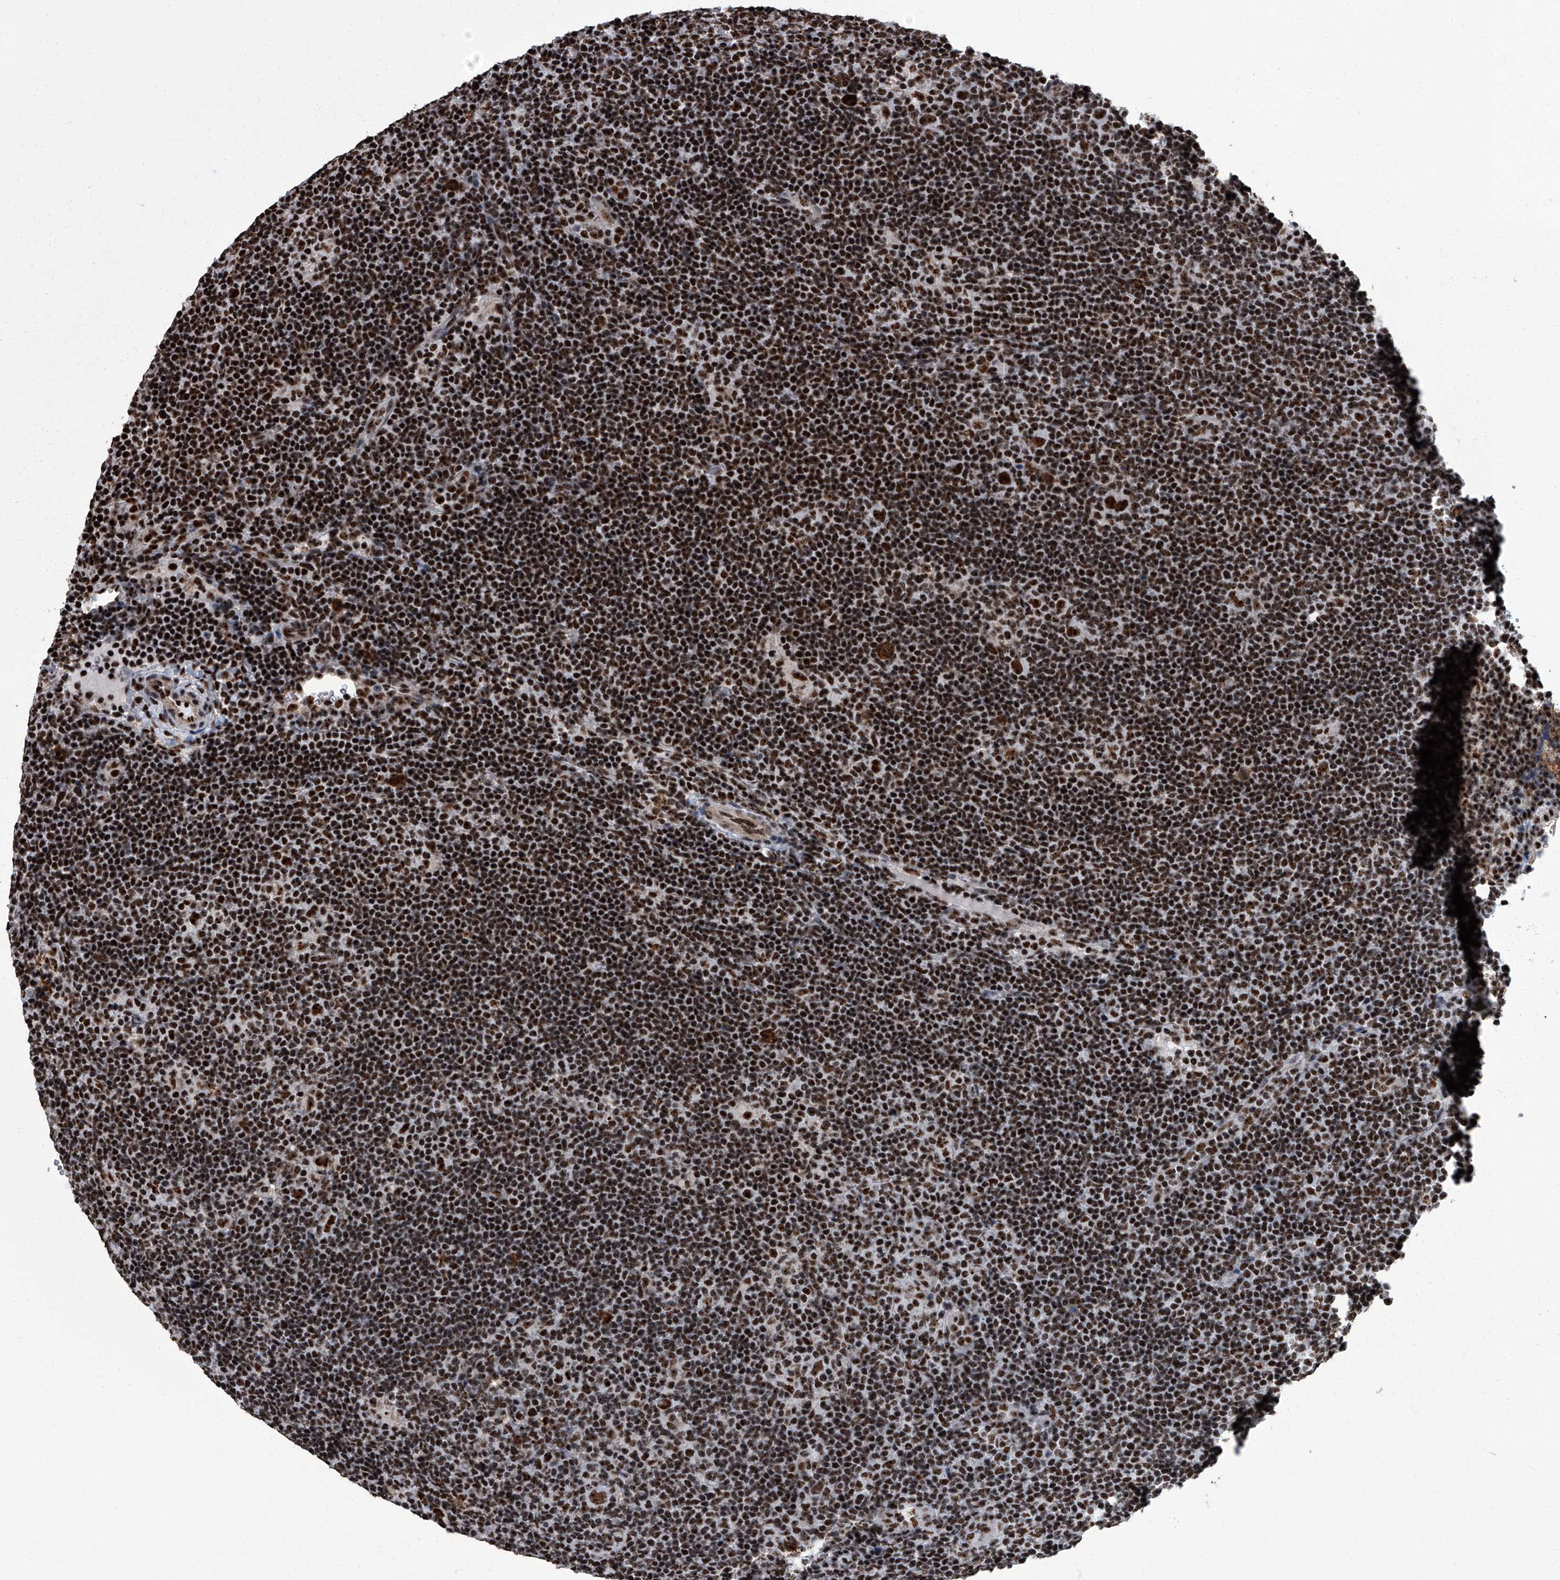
{"staining": {"intensity": "strong", "quantity": ">75%", "location": "nuclear"}, "tissue": "lymphoma", "cell_type": "Tumor cells", "image_type": "cancer", "snomed": [{"axis": "morphology", "description": "Hodgkin's disease, NOS"}, {"axis": "topography", "description": "Lymph node"}], "caption": "The immunohistochemical stain shows strong nuclear positivity in tumor cells of lymphoma tissue.", "gene": "ZNF518B", "patient": {"sex": "female", "age": 57}}